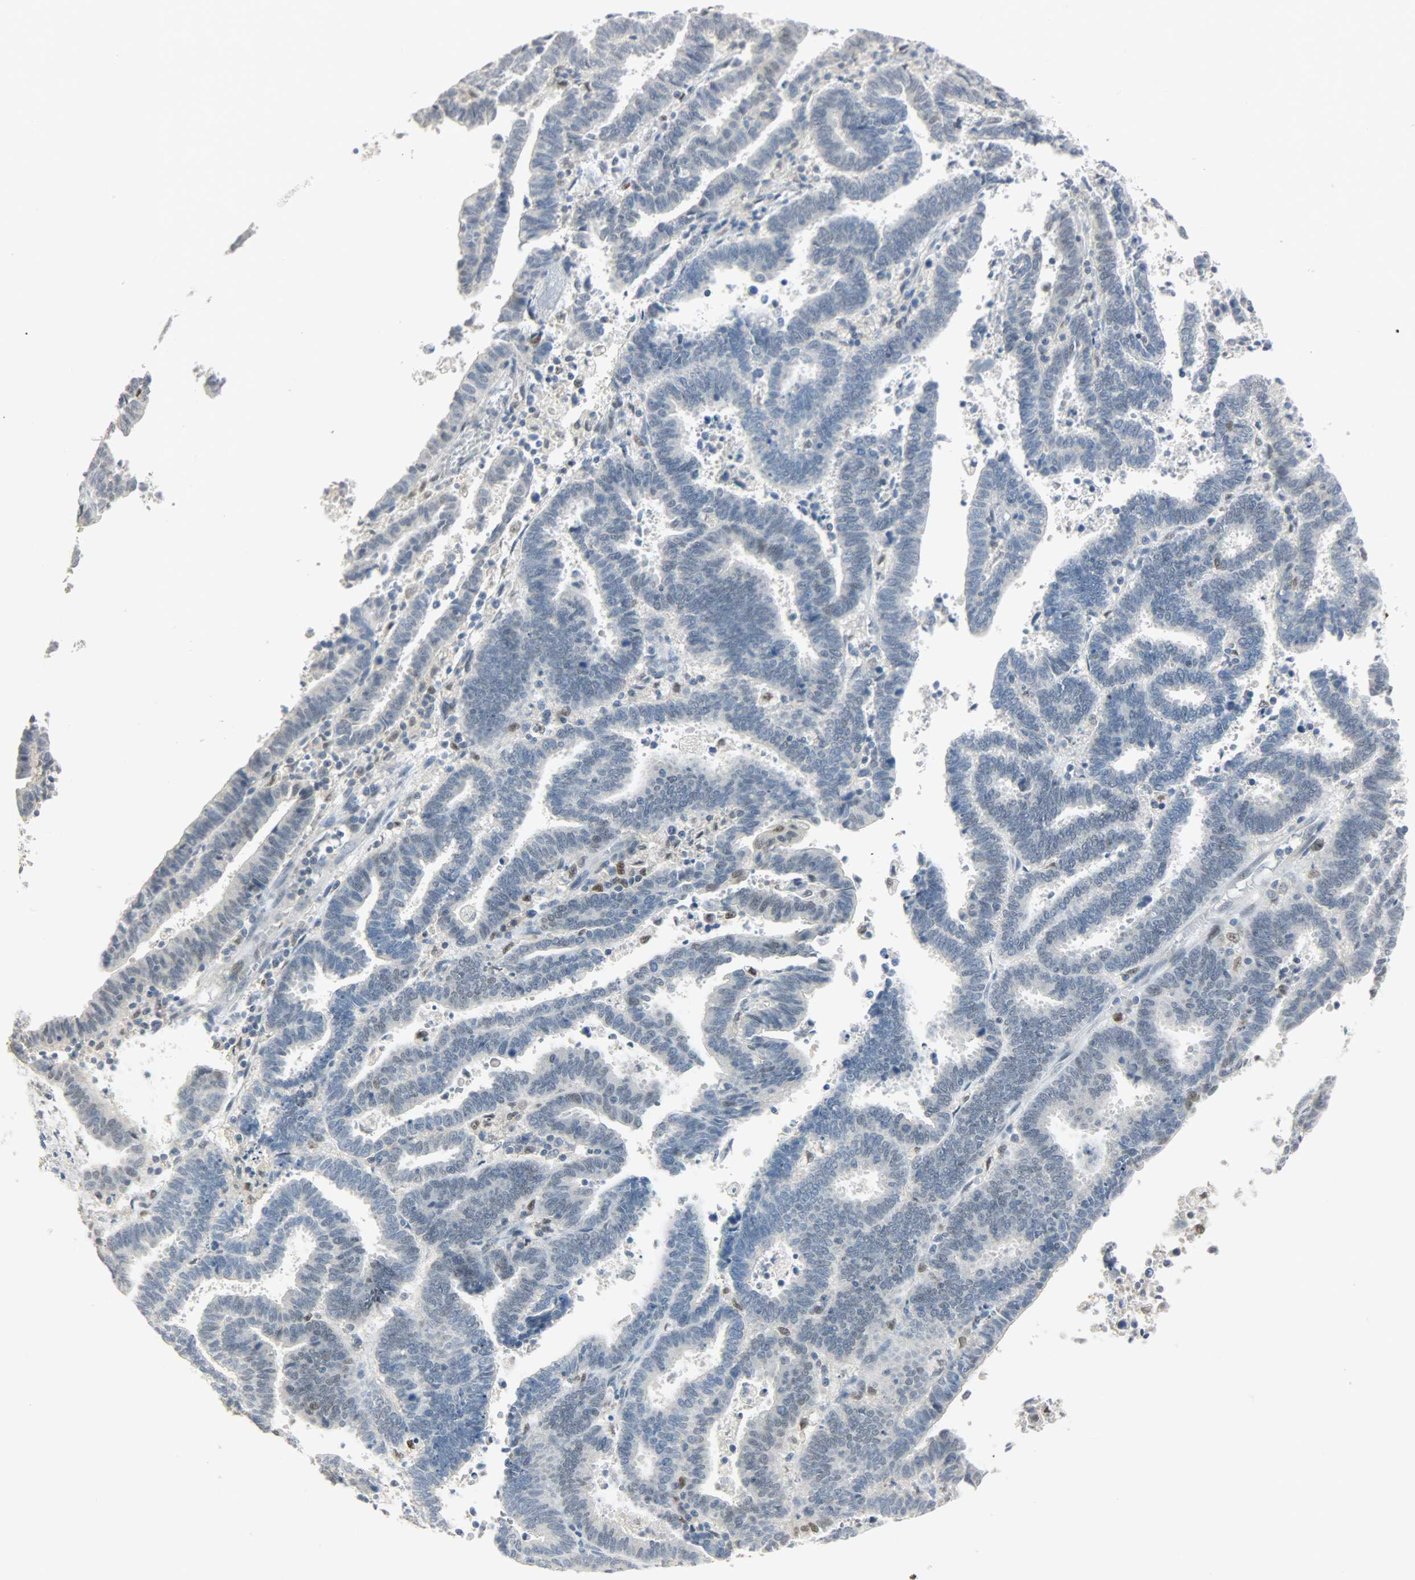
{"staining": {"intensity": "negative", "quantity": "none", "location": "none"}, "tissue": "endometrial cancer", "cell_type": "Tumor cells", "image_type": "cancer", "snomed": [{"axis": "morphology", "description": "Adenocarcinoma, NOS"}, {"axis": "topography", "description": "Uterus"}], "caption": "Tumor cells are negative for protein expression in human endometrial adenocarcinoma. (Brightfield microscopy of DAB immunohistochemistry at high magnification).", "gene": "PPARG", "patient": {"sex": "female", "age": 83}}